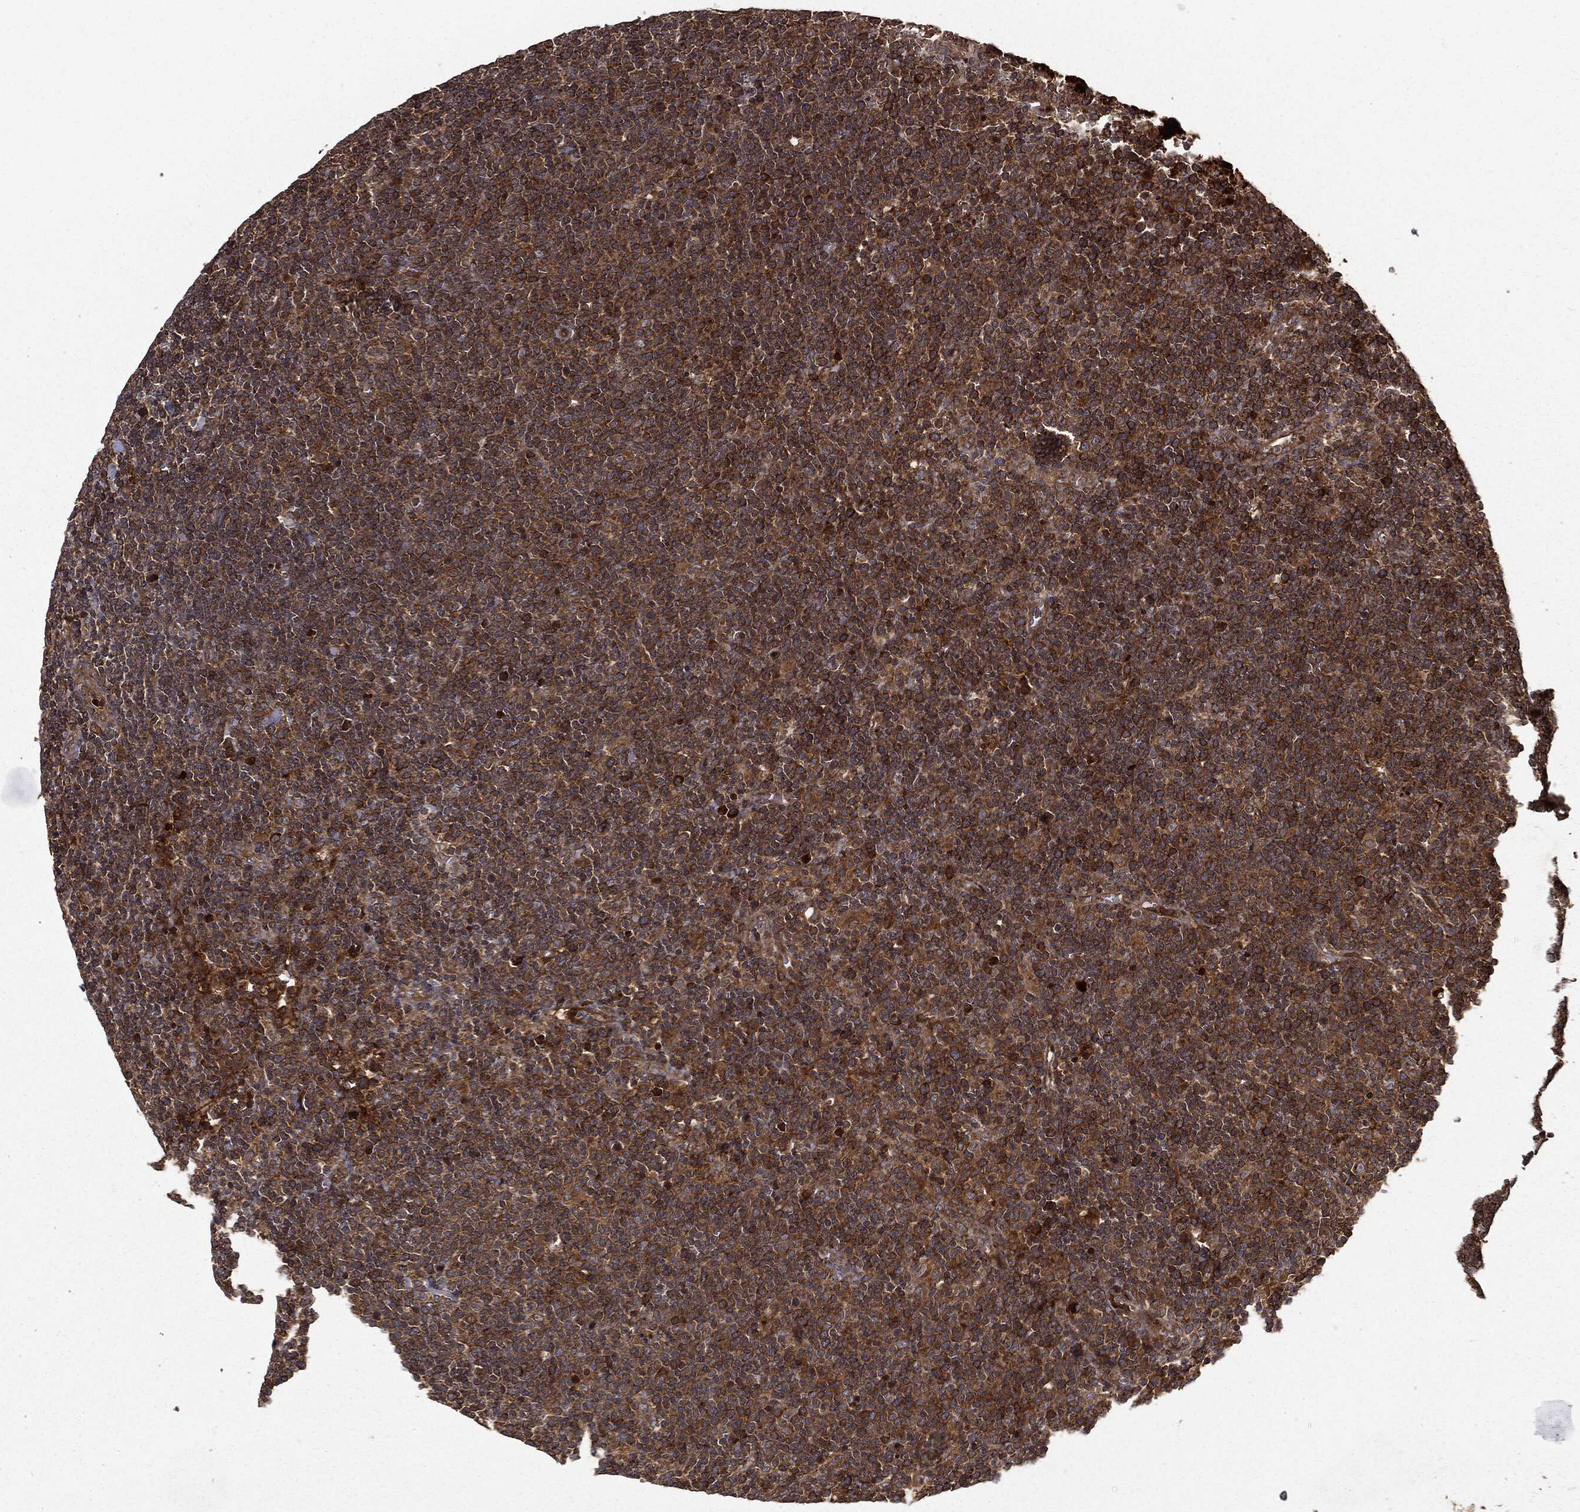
{"staining": {"intensity": "moderate", "quantity": ">75%", "location": "cytoplasmic/membranous"}, "tissue": "lymphoma", "cell_type": "Tumor cells", "image_type": "cancer", "snomed": [{"axis": "morphology", "description": "Malignant lymphoma, non-Hodgkin's type, High grade"}, {"axis": "topography", "description": "Lymph node"}], "caption": "Immunohistochemical staining of human high-grade malignant lymphoma, non-Hodgkin's type displays moderate cytoplasmic/membranous protein staining in about >75% of tumor cells.", "gene": "HTT", "patient": {"sex": "male", "age": 61}}